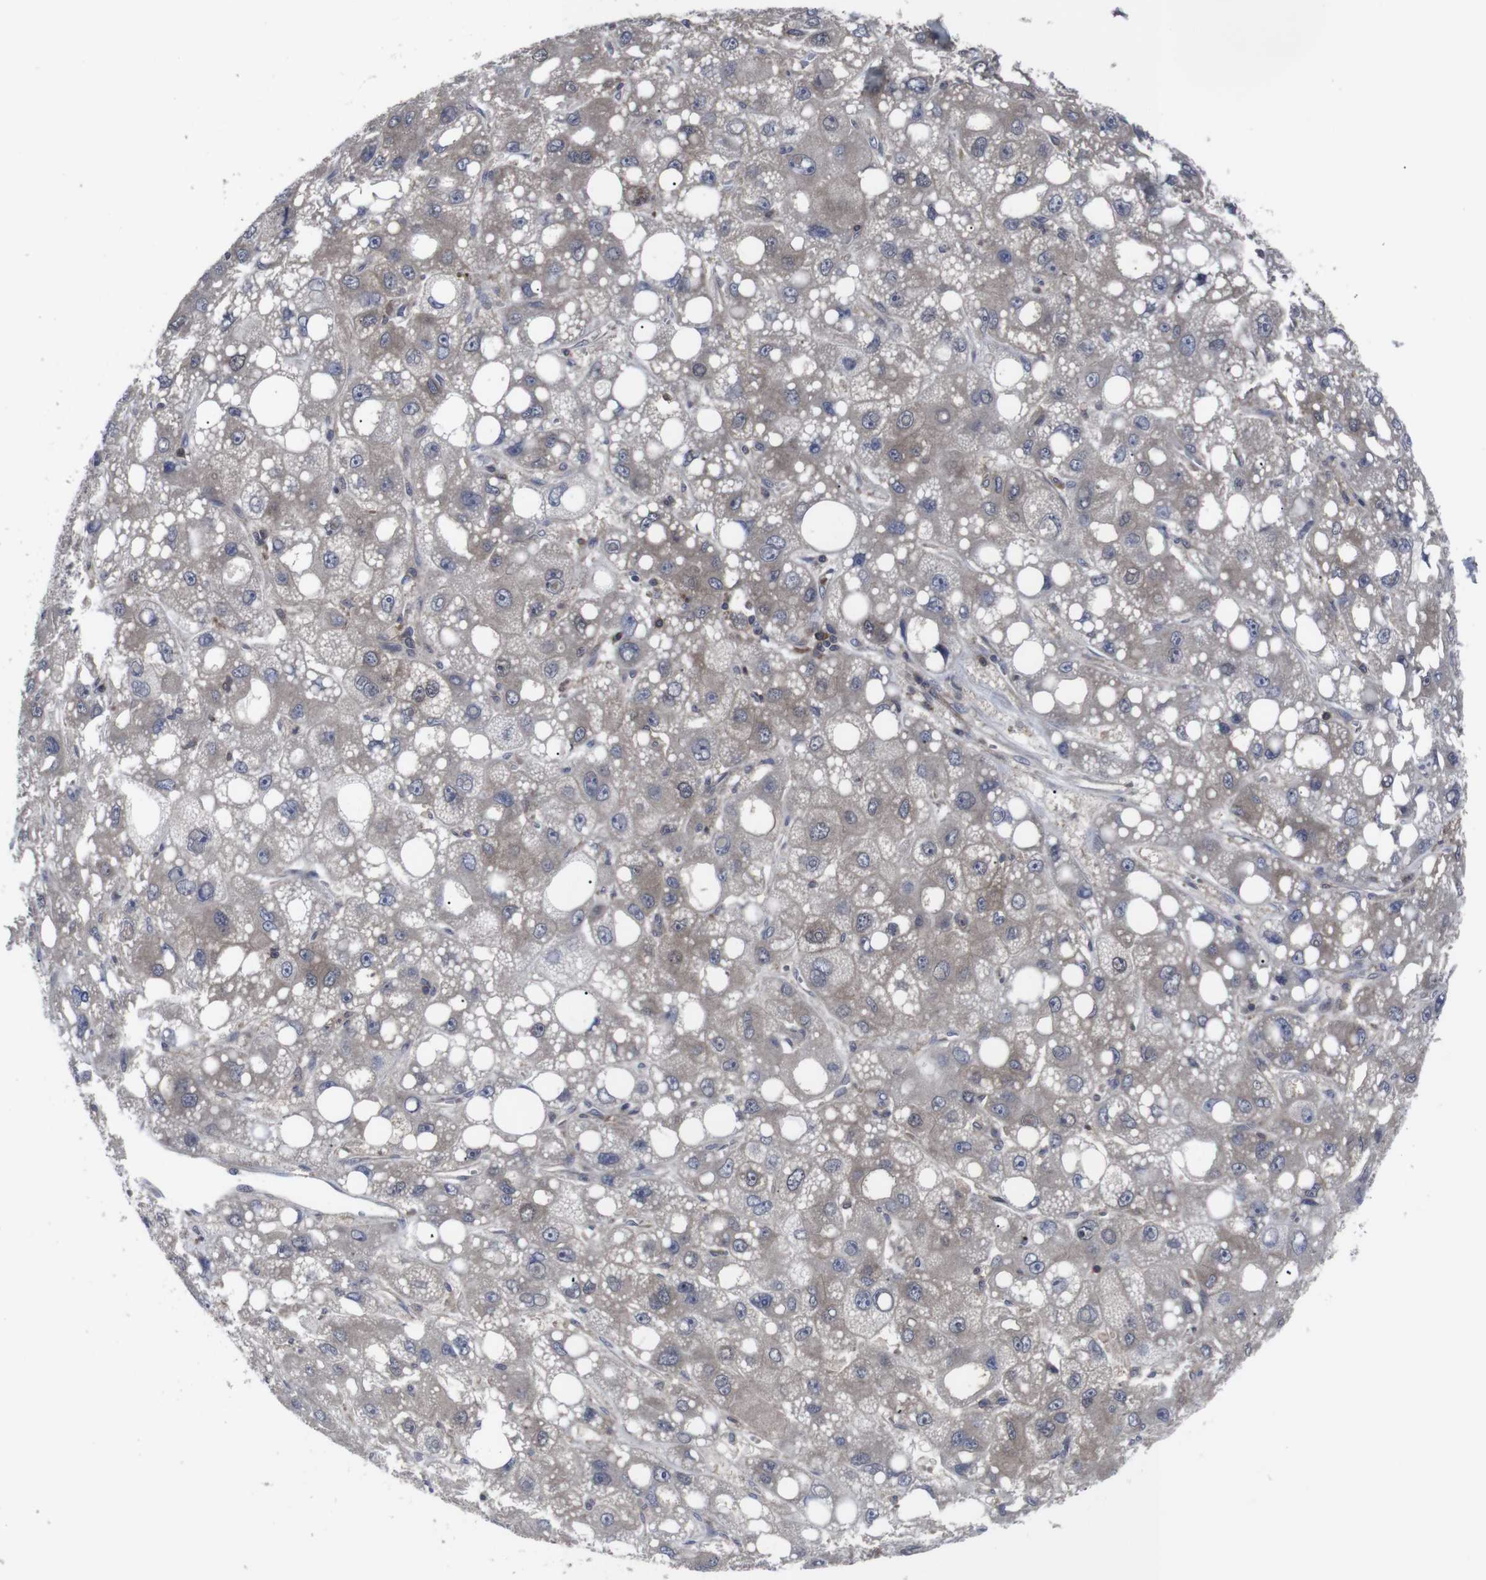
{"staining": {"intensity": "moderate", "quantity": ">75%", "location": "cytoplasmic/membranous"}, "tissue": "liver cancer", "cell_type": "Tumor cells", "image_type": "cancer", "snomed": [{"axis": "morphology", "description": "Carcinoma, Hepatocellular, NOS"}, {"axis": "topography", "description": "Liver"}], "caption": "Human liver hepatocellular carcinoma stained with a brown dye demonstrates moderate cytoplasmic/membranous positive expression in about >75% of tumor cells.", "gene": "HPRT1", "patient": {"sex": "male", "age": 55}}